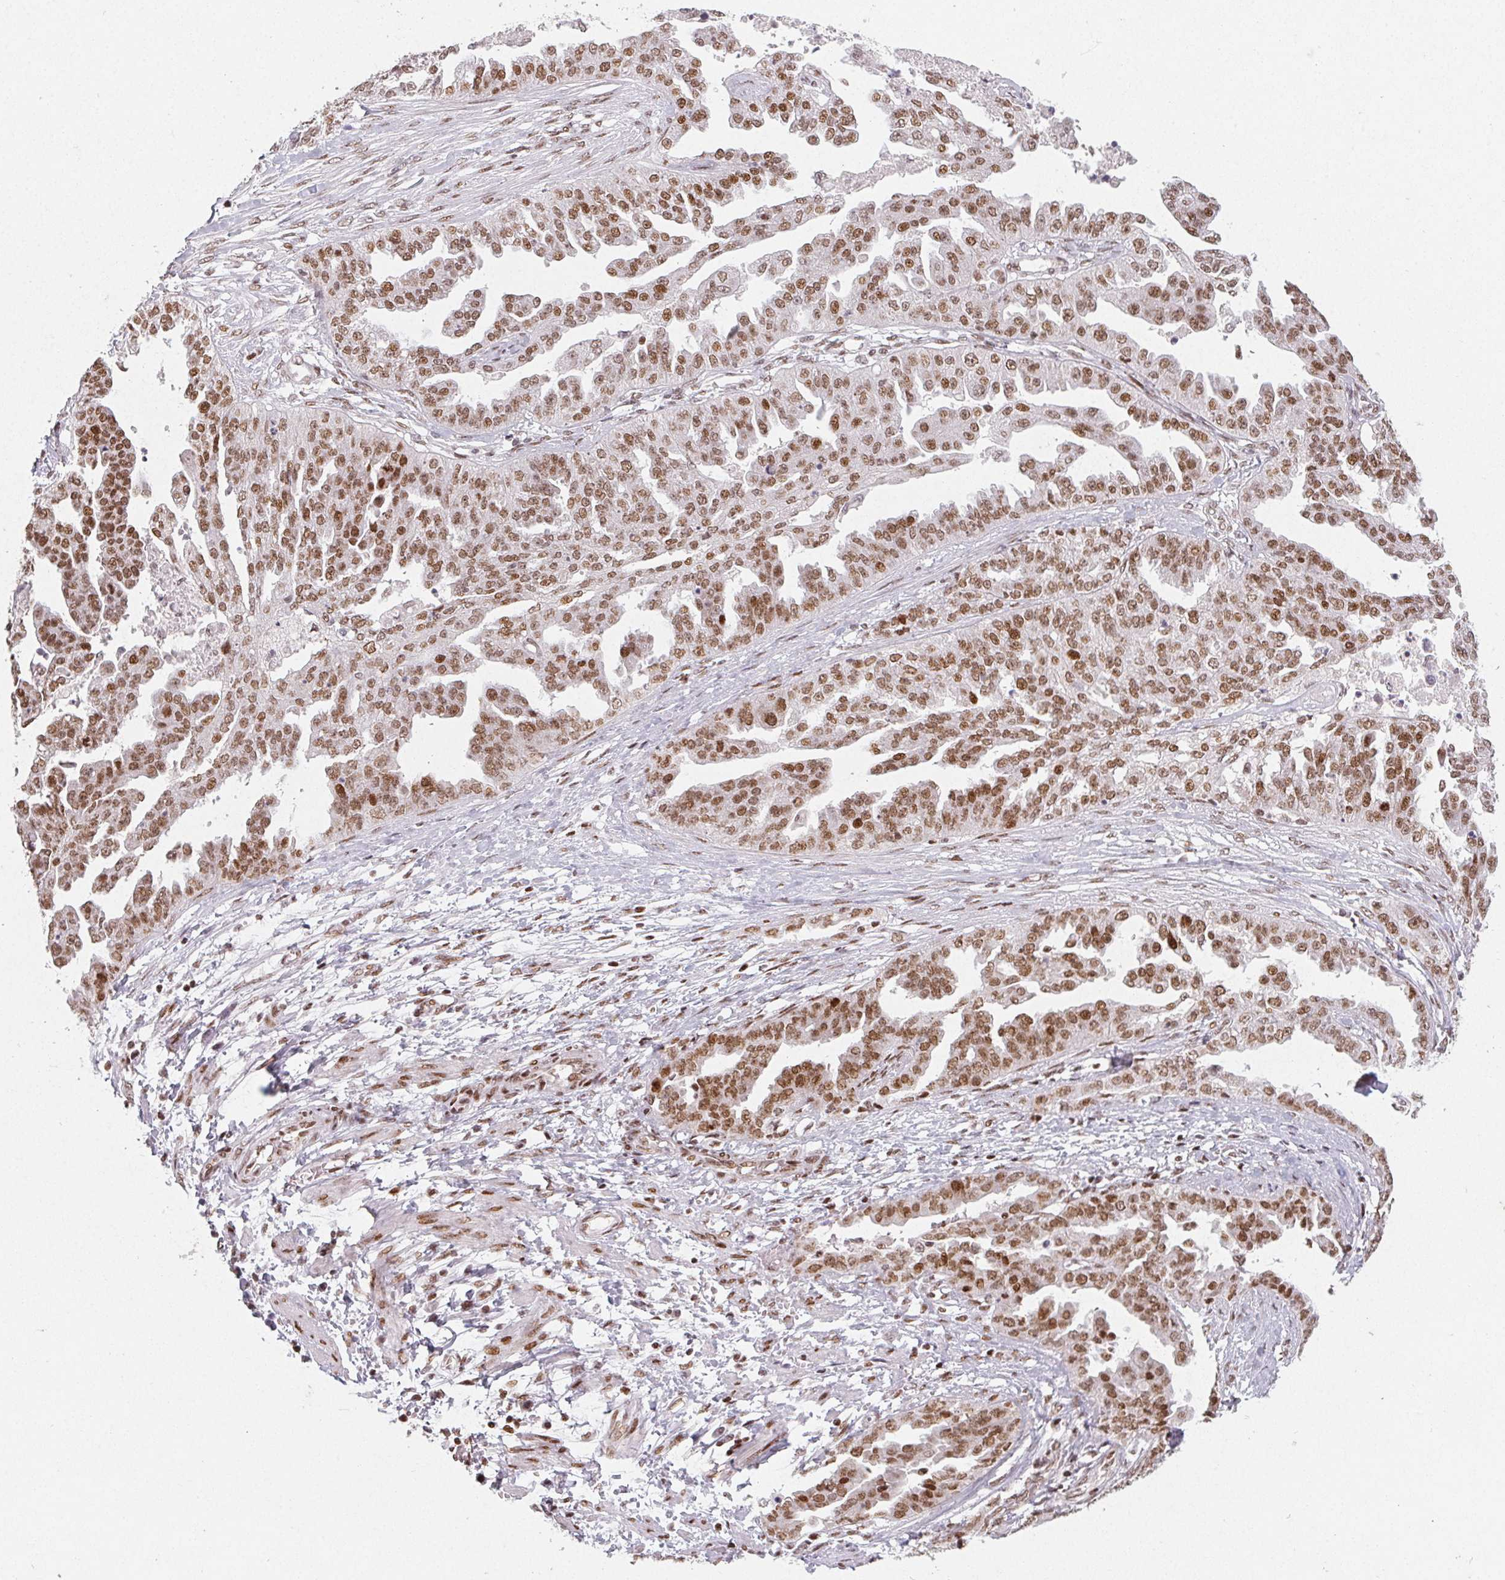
{"staining": {"intensity": "moderate", "quantity": ">75%", "location": "nuclear"}, "tissue": "ovarian cancer", "cell_type": "Tumor cells", "image_type": "cancer", "snomed": [{"axis": "morphology", "description": "Cystadenocarcinoma, serous, NOS"}, {"axis": "topography", "description": "Ovary"}], "caption": "About >75% of tumor cells in ovarian cancer (serous cystadenocarcinoma) exhibit moderate nuclear protein positivity as visualized by brown immunohistochemical staining.", "gene": "KMT2A", "patient": {"sex": "female", "age": 58}}